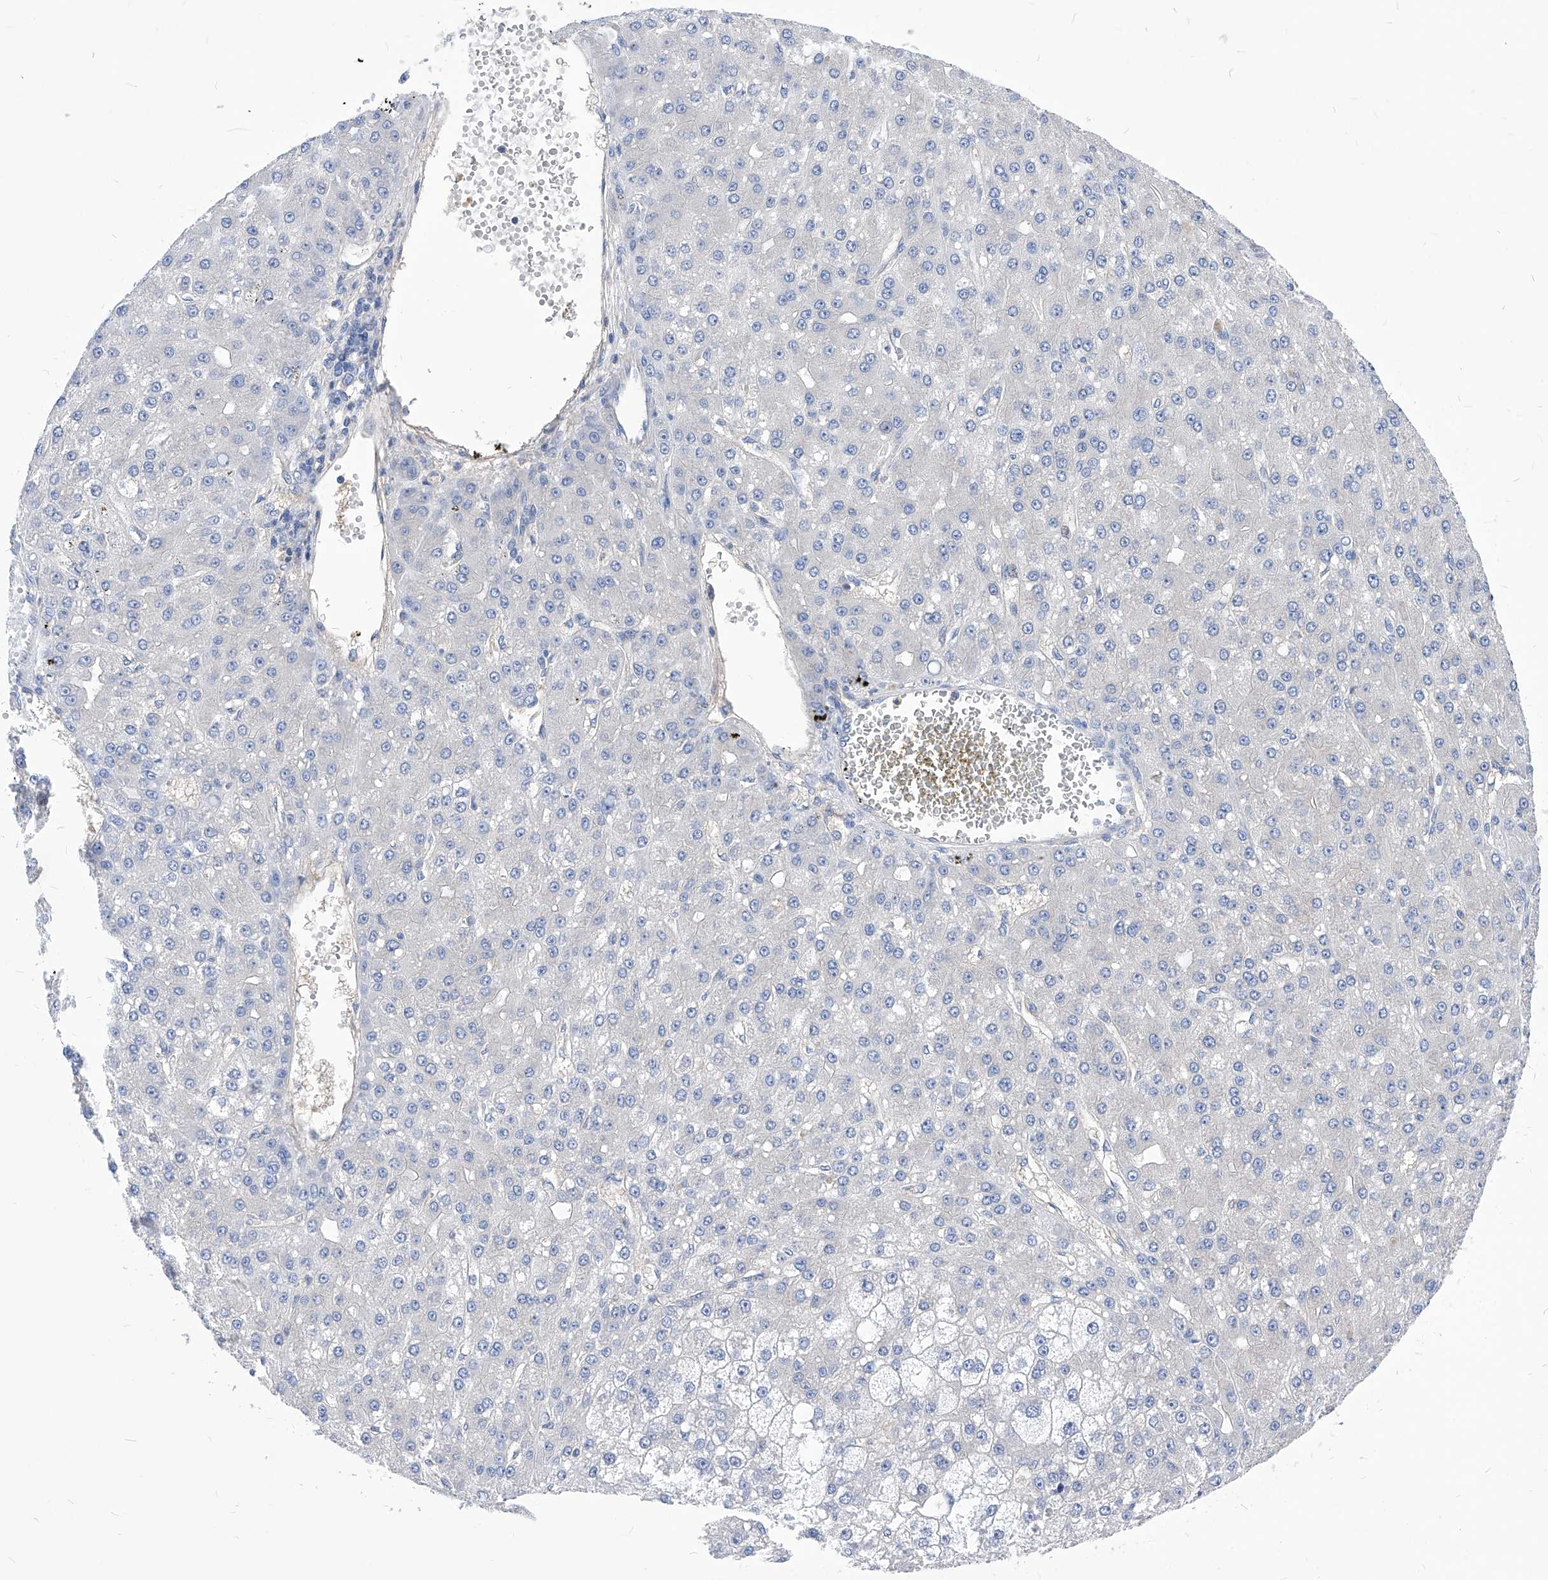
{"staining": {"intensity": "negative", "quantity": "none", "location": "none"}, "tissue": "liver cancer", "cell_type": "Tumor cells", "image_type": "cancer", "snomed": [{"axis": "morphology", "description": "Carcinoma, Hepatocellular, NOS"}, {"axis": "topography", "description": "Liver"}], "caption": "This is an IHC photomicrograph of human liver hepatocellular carcinoma. There is no positivity in tumor cells.", "gene": "XPNPEP1", "patient": {"sex": "male", "age": 67}}